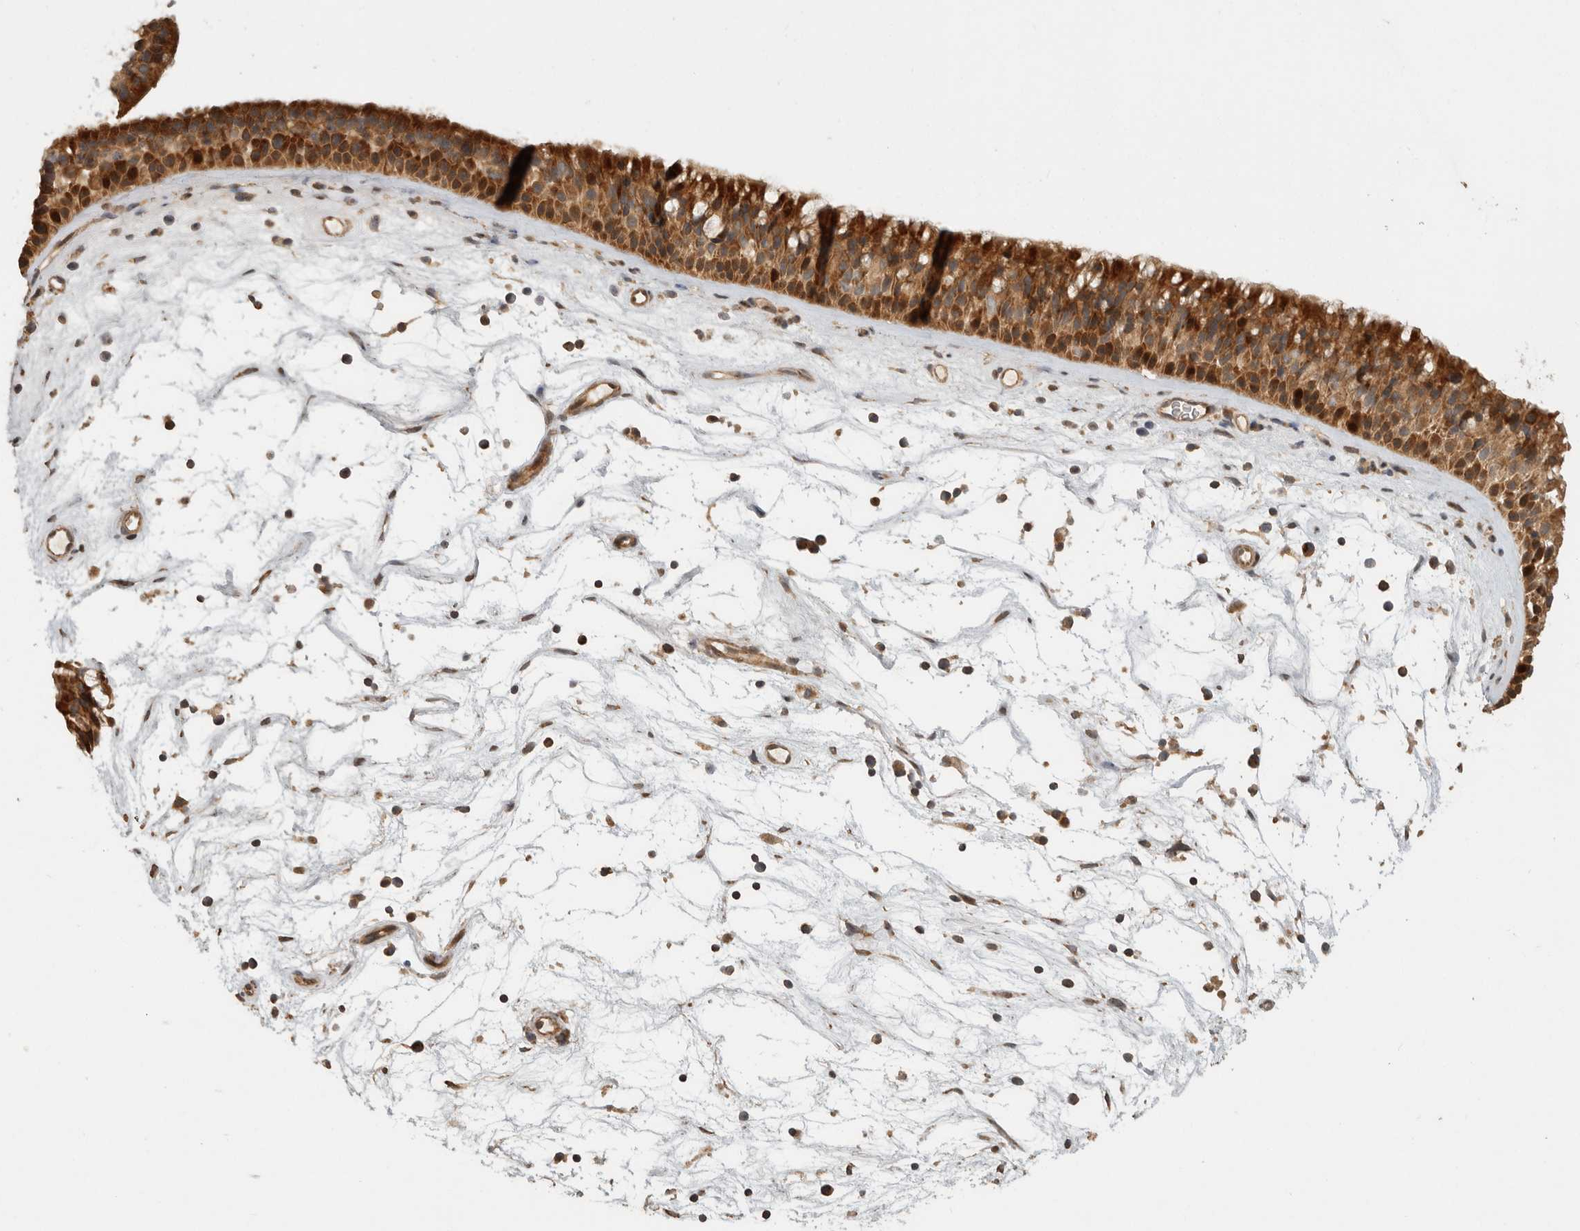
{"staining": {"intensity": "strong", "quantity": "25%-75%", "location": "cytoplasmic/membranous"}, "tissue": "nasopharynx", "cell_type": "Respiratory epithelial cells", "image_type": "normal", "snomed": [{"axis": "morphology", "description": "Normal tissue, NOS"}, {"axis": "topography", "description": "Nasopharynx"}], "caption": "The immunohistochemical stain shows strong cytoplasmic/membranous staining in respiratory epithelial cells of normal nasopharynx.", "gene": "SWT1", "patient": {"sex": "male", "age": 64}}